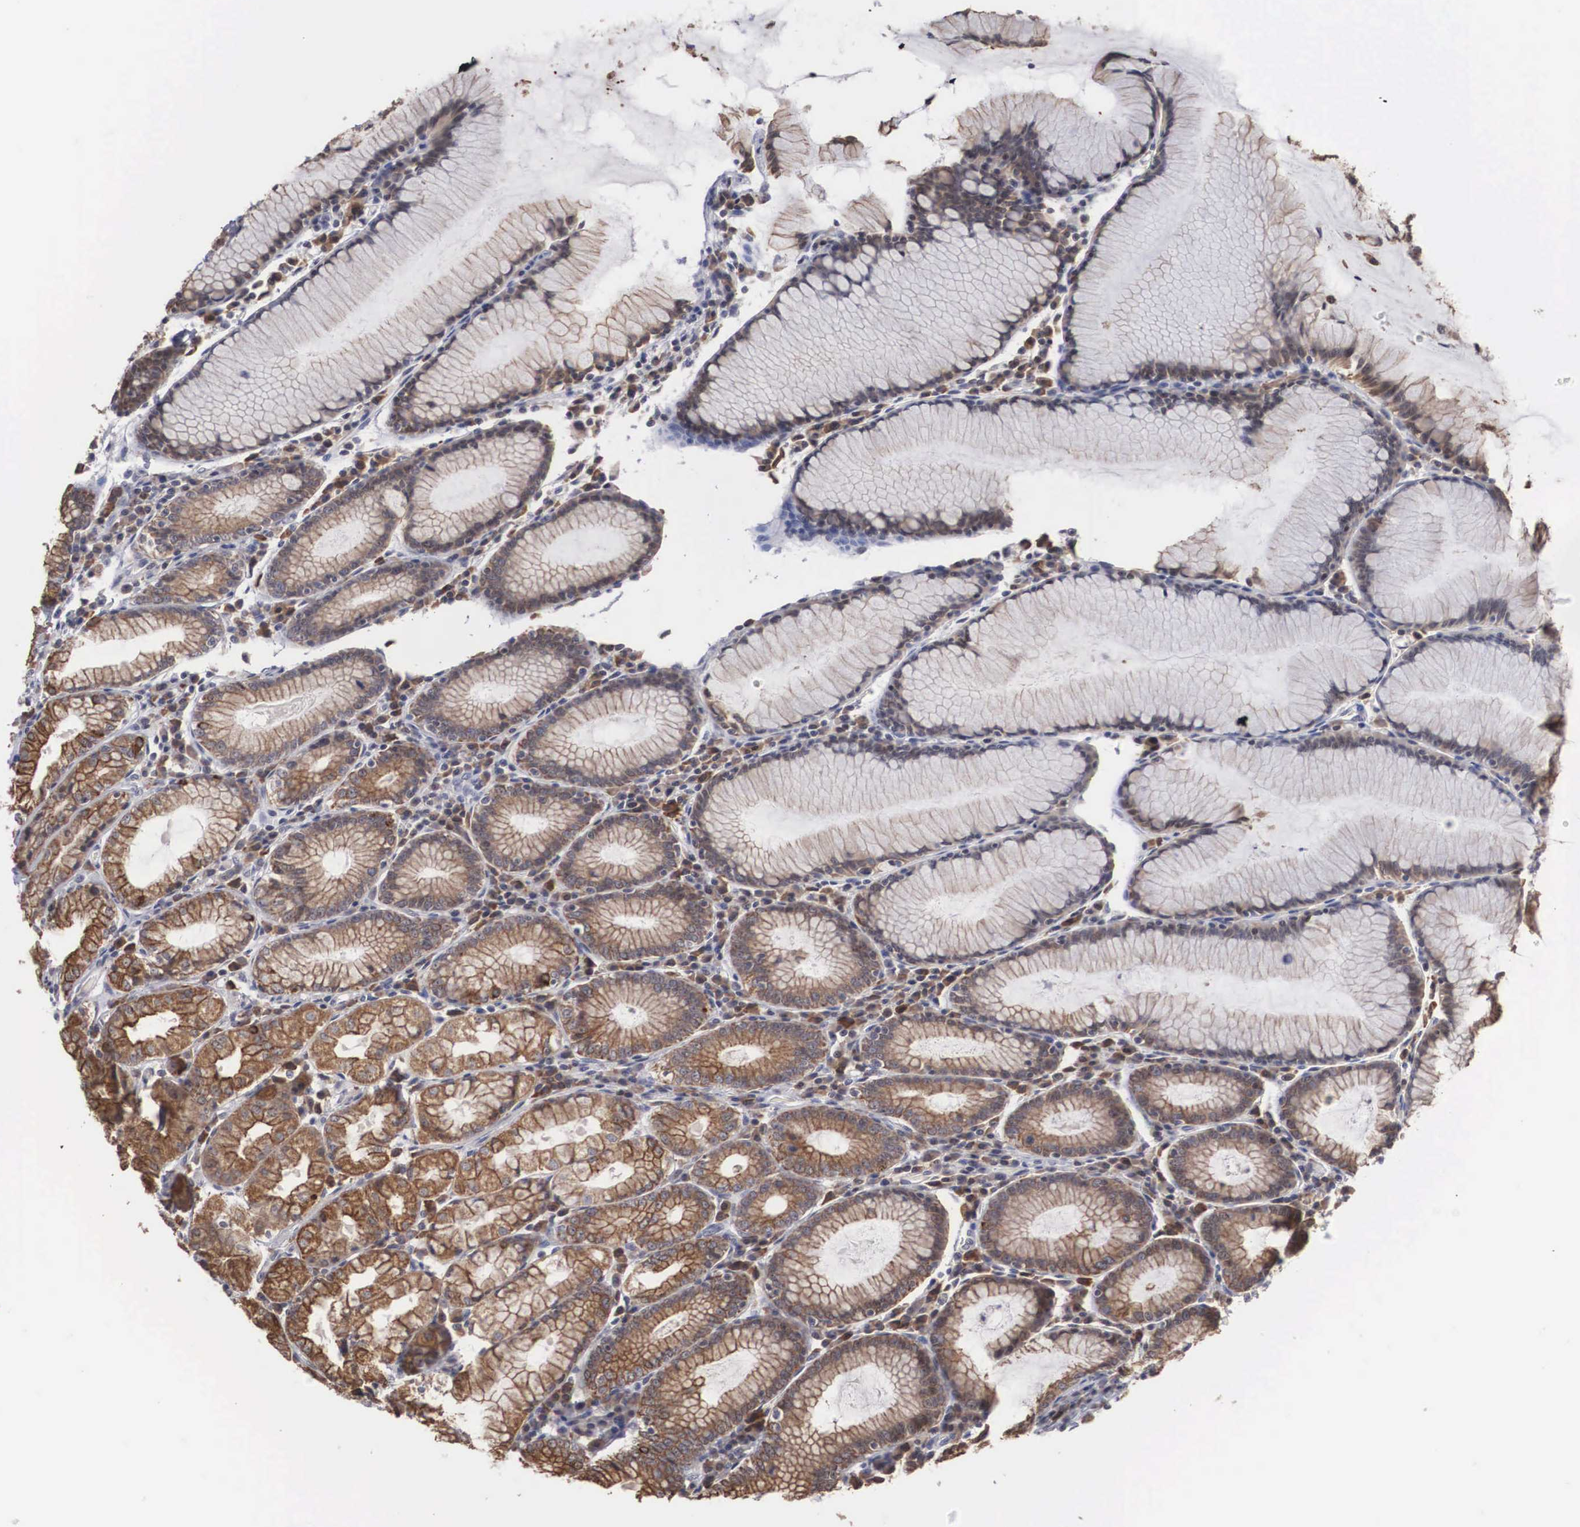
{"staining": {"intensity": "moderate", "quantity": ">75%", "location": "cytoplasmic/membranous"}, "tissue": "stomach", "cell_type": "Glandular cells", "image_type": "normal", "snomed": [{"axis": "morphology", "description": "Normal tissue, NOS"}, {"axis": "topography", "description": "Stomach, lower"}], "caption": "Moderate cytoplasmic/membranous expression for a protein is seen in approximately >75% of glandular cells of unremarkable stomach using immunohistochemistry.", "gene": "WDR89", "patient": {"sex": "female", "age": 43}}